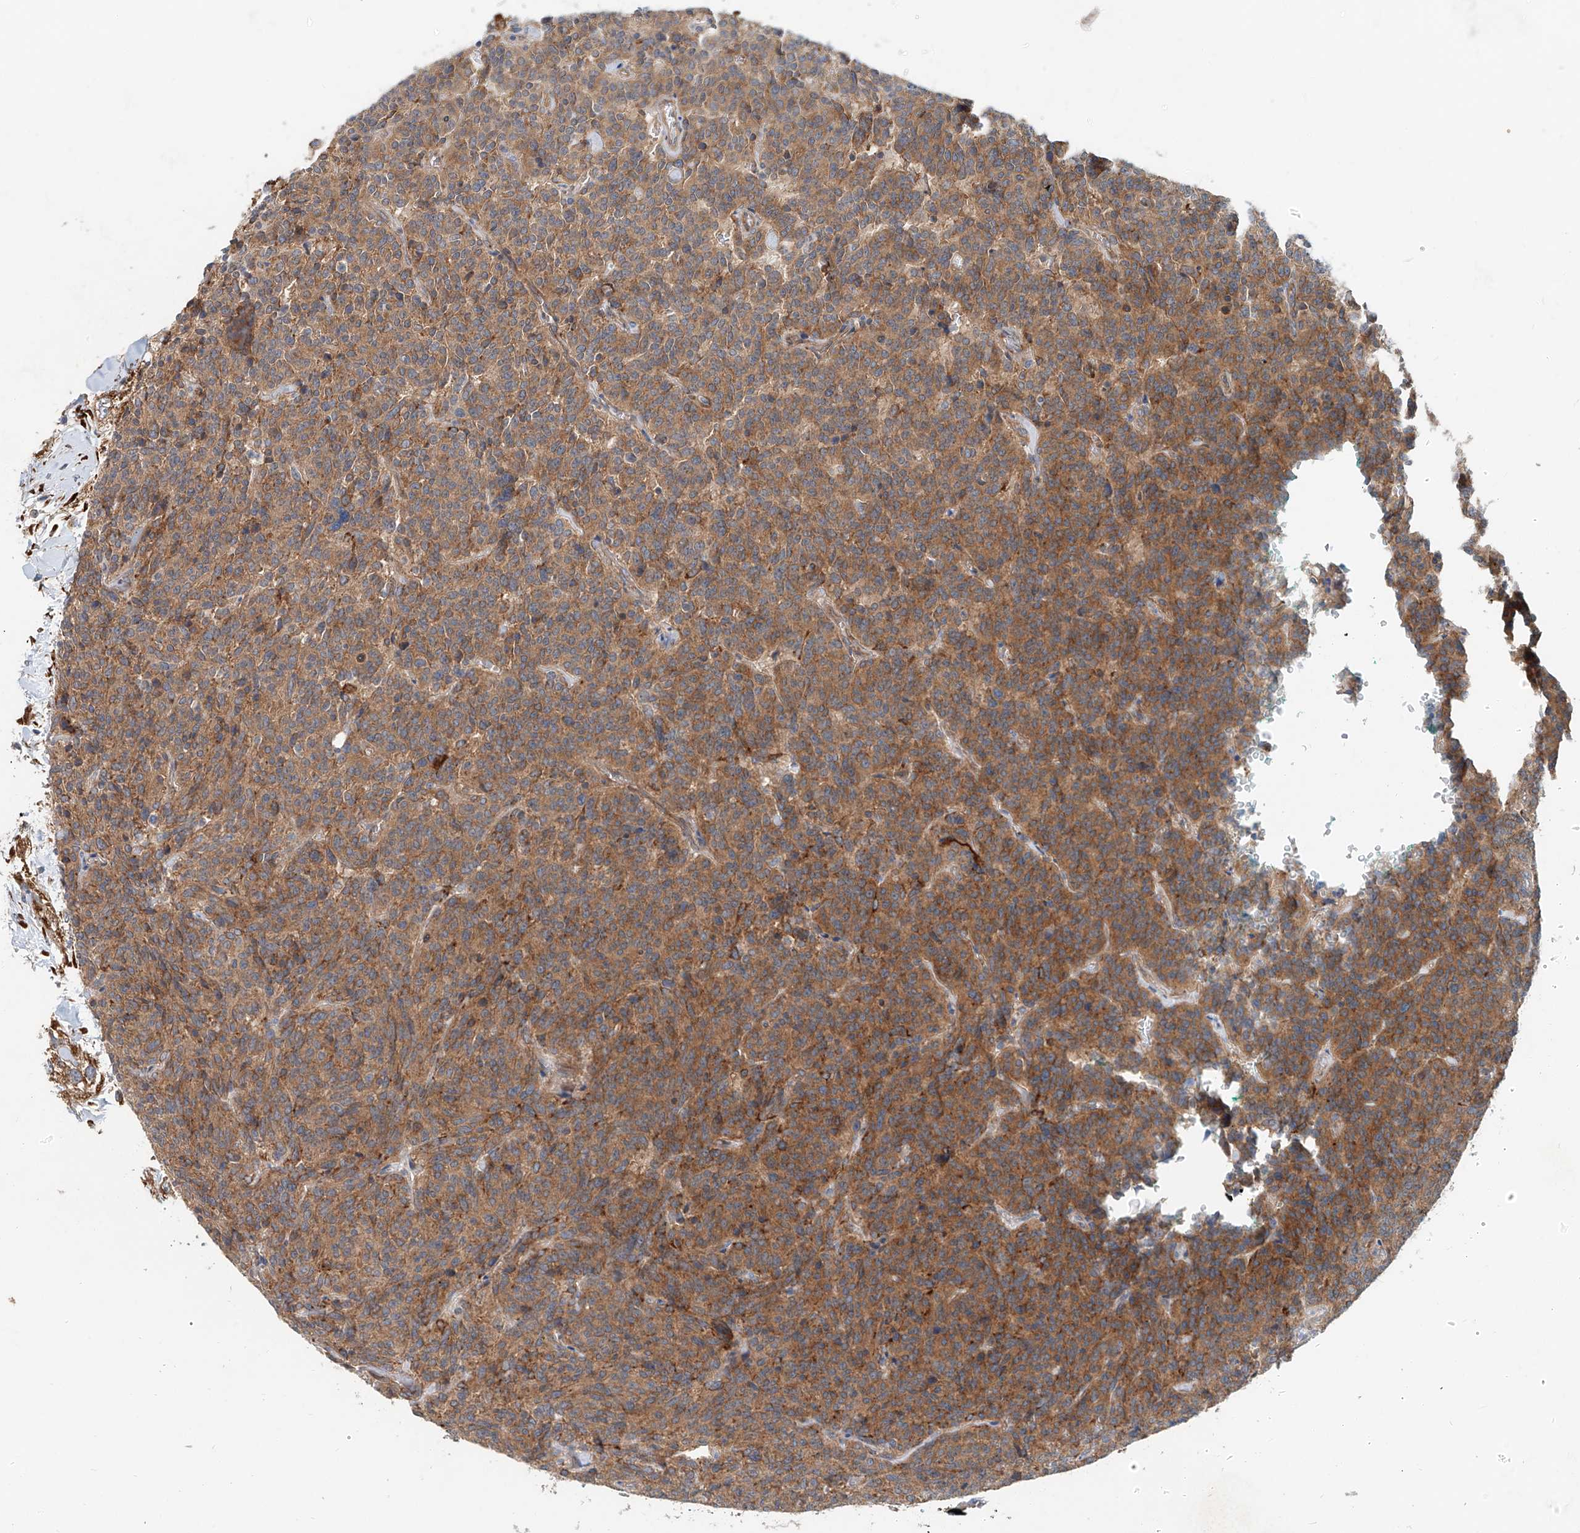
{"staining": {"intensity": "moderate", "quantity": ">75%", "location": "cytoplasmic/membranous"}, "tissue": "carcinoid", "cell_type": "Tumor cells", "image_type": "cancer", "snomed": [{"axis": "morphology", "description": "Carcinoid, malignant, NOS"}, {"axis": "topography", "description": "Lung"}], "caption": "Moderate cytoplasmic/membranous positivity is identified in approximately >75% of tumor cells in carcinoid.", "gene": "SNAP29", "patient": {"sex": "female", "age": 46}}